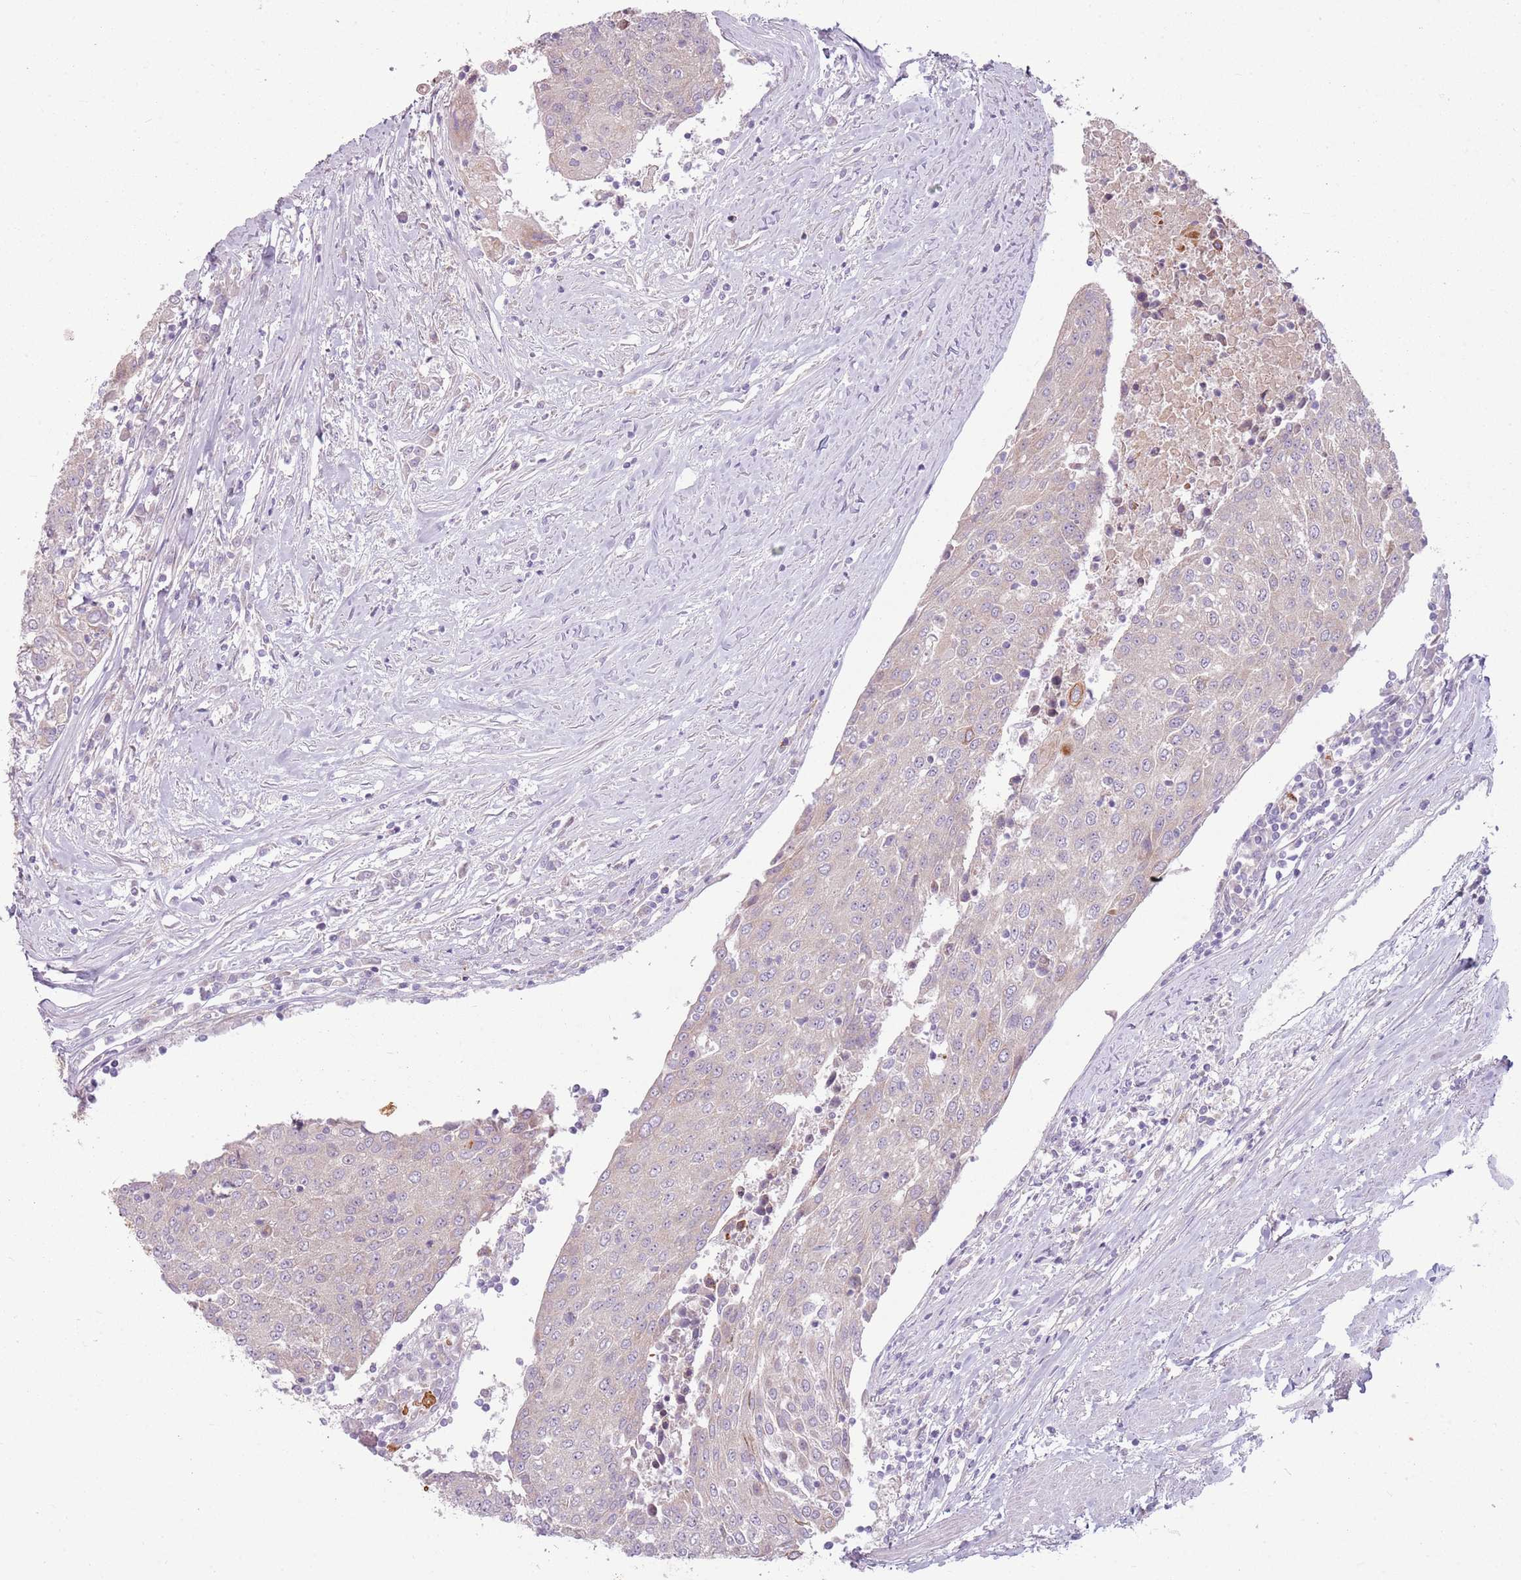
{"staining": {"intensity": "negative", "quantity": "none", "location": "none"}, "tissue": "urothelial cancer", "cell_type": "Tumor cells", "image_type": "cancer", "snomed": [{"axis": "morphology", "description": "Urothelial carcinoma, High grade"}, {"axis": "topography", "description": "Urinary bladder"}], "caption": "Tumor cells show no significant staining in urothelial carcinoma (high-grade).", "gene": "HSPA14", "patient": {"sex": "female", "age": 85}}